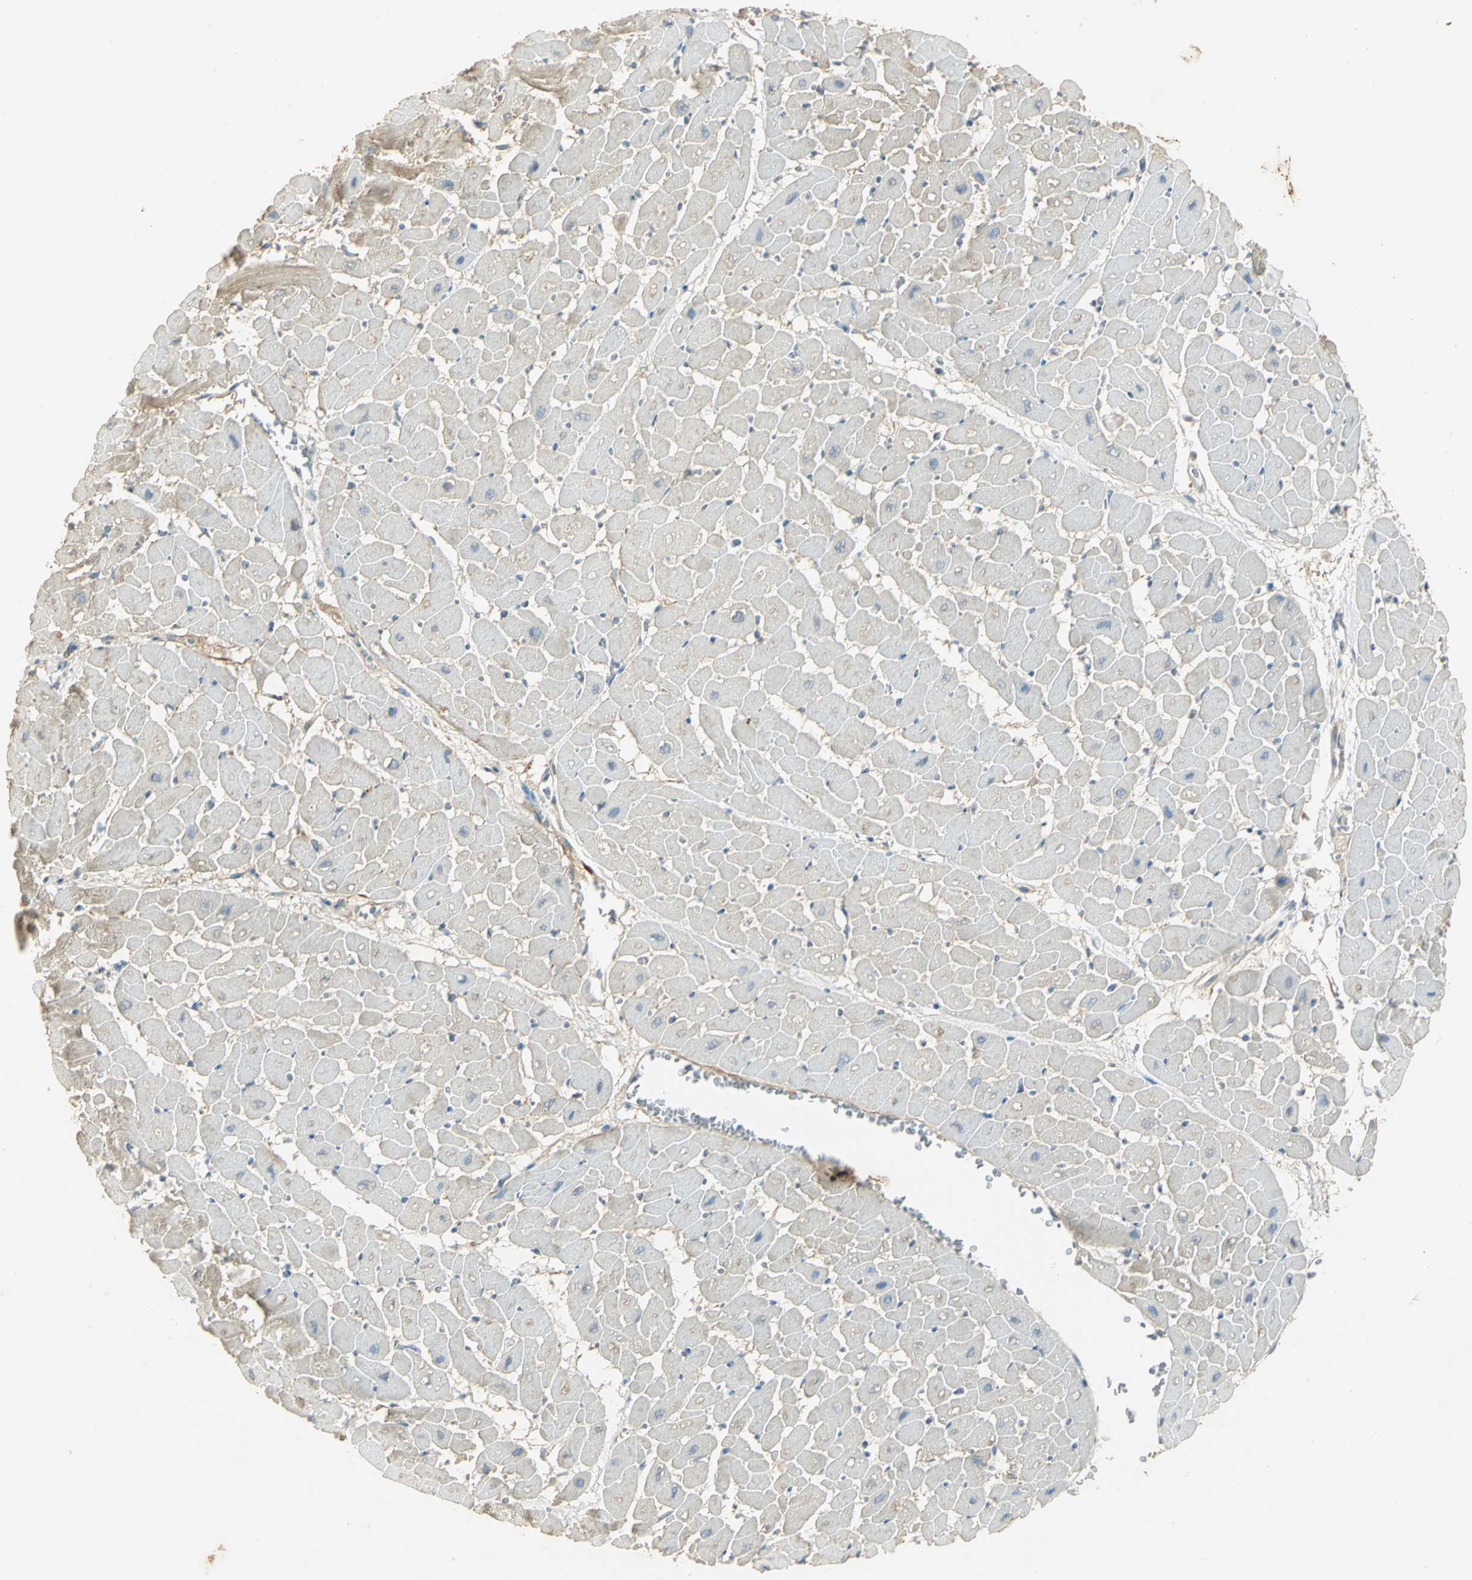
{"staining": {"intensity": "moderate", "quantity": "25%-75%", "location": "cytoplasmic/membranous"}, "tissue": "heart muscle", "cell_type": "Cardiomyocytes", "image_type": "normal", "snomed": [{"axis": "morphology", "description": "Normal tissue, NOS"}, {"axis": "topography", "description": "Heart"}], "caption": "High-magnification brightfield microscopy of normal heart muscle stained with DAB (3,3'-diaminobenzidine) (brown) and counterstained with hematoxylin (blue). cardiomyocytes exhibit moderate cytoplasmic/membranous positivity is appreciated in about25%-75% of cells.", "gene": "BIRC2", "patient": {"sex": "male", "age": 45}}